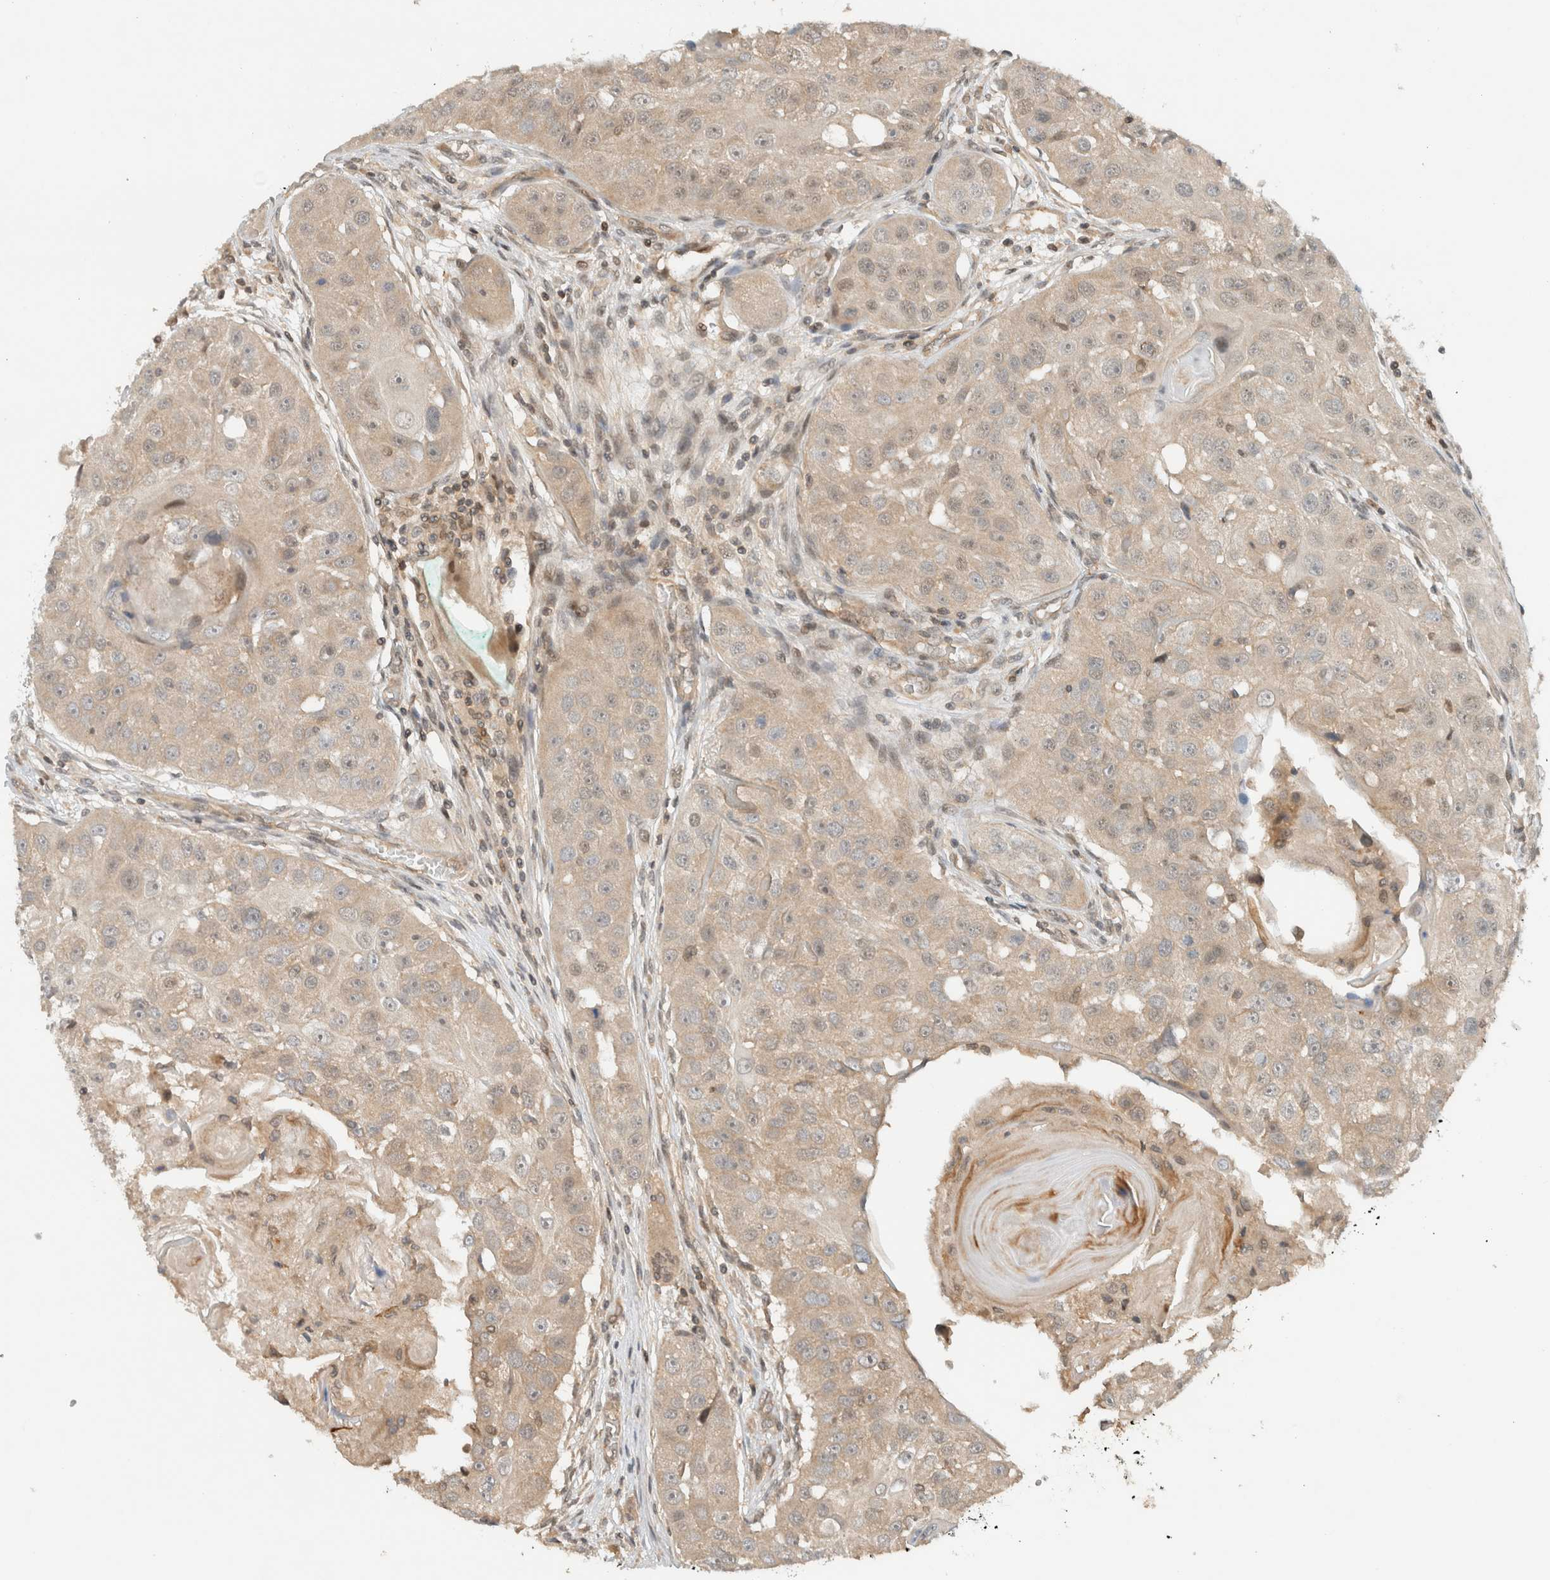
{"staining": {"intensity": "weak", "quantity": "25%-75%", "location": "nuclear"}, "tissue": "head and neck cancer", "cell_type": "Tumor cells", "image_type": "cancer", "snomed": [{"axis": "morphology", "description": "Normal tissue, NOS"}, {"axis": "morphology", "description": "Squamous cell carcinoma, NOS"}, {"axis": "topography", "description": "Skeletal muscle"}, {"axis": "topography", "description": "Head-Neck"}], "caption": "Head and neck squamous cell carcinoma stained with a brown dye displays weak nuclear positive expression in approximately 25%-75% of tumor cells.", "gene": "CAAP1", "patient": {"sex": "male", "age": 51}}